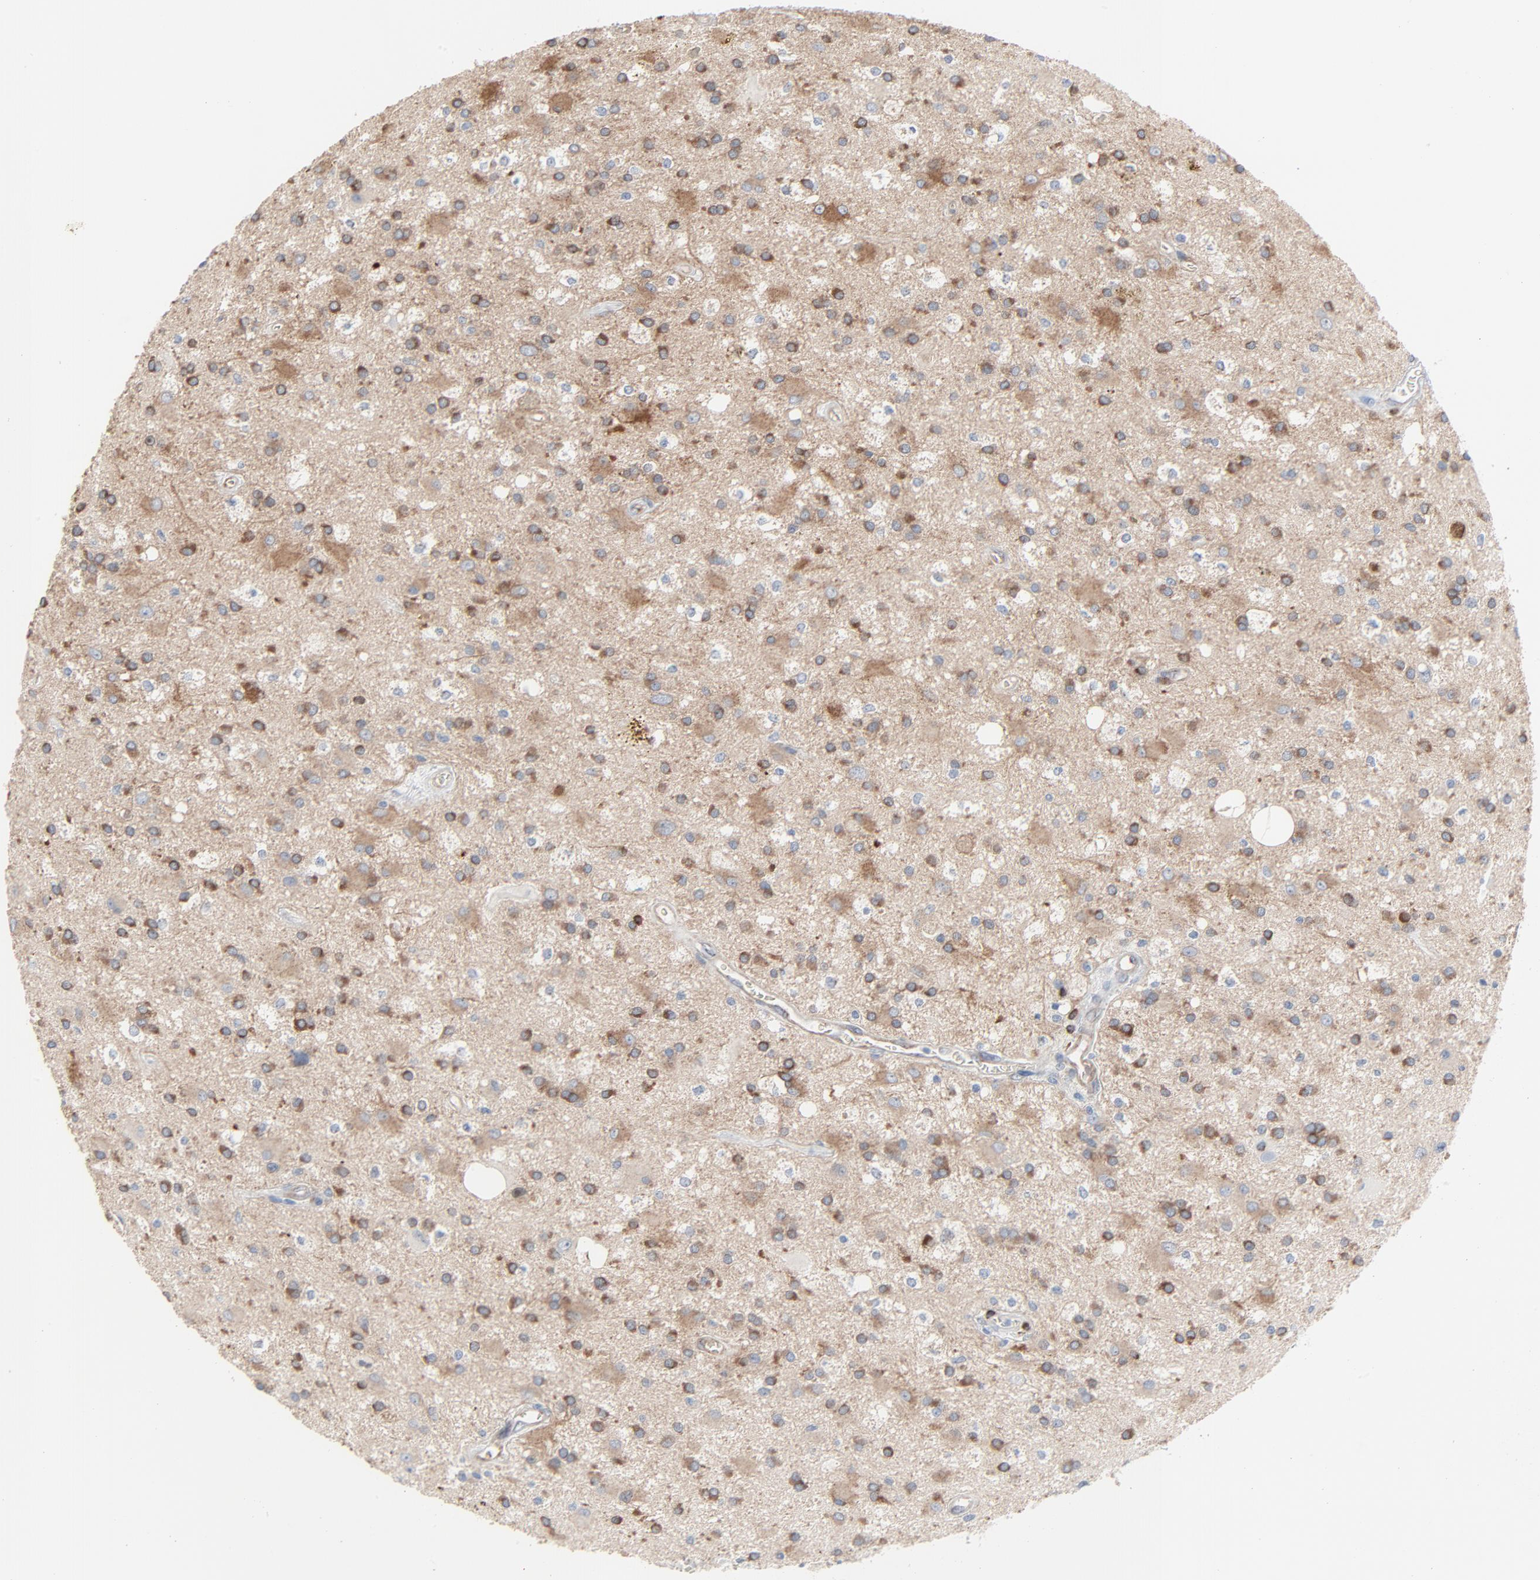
{"staining": {"intensity": "moderate", "quantity": "25%-75%", "location": "cytoplasmic/membranous"}, "tissue": "glioma", "cell_type": "Tumor cells", "image_type": "cancer", "snomed": [{"axis": "morphology", "description": "Glioma, malignant, Low grade"}, {"axis": "topography", "description": "Brain"}], "caption": "A histopathology image showing moderate cytoplasmic/membranous positivity in about 25%-75% of tumor cells in malignant low-grade glioma, as visualized by brown immunohistochemical staining.", "gene": "OPTN", "patient": {"sex": "male", "age": 58}}